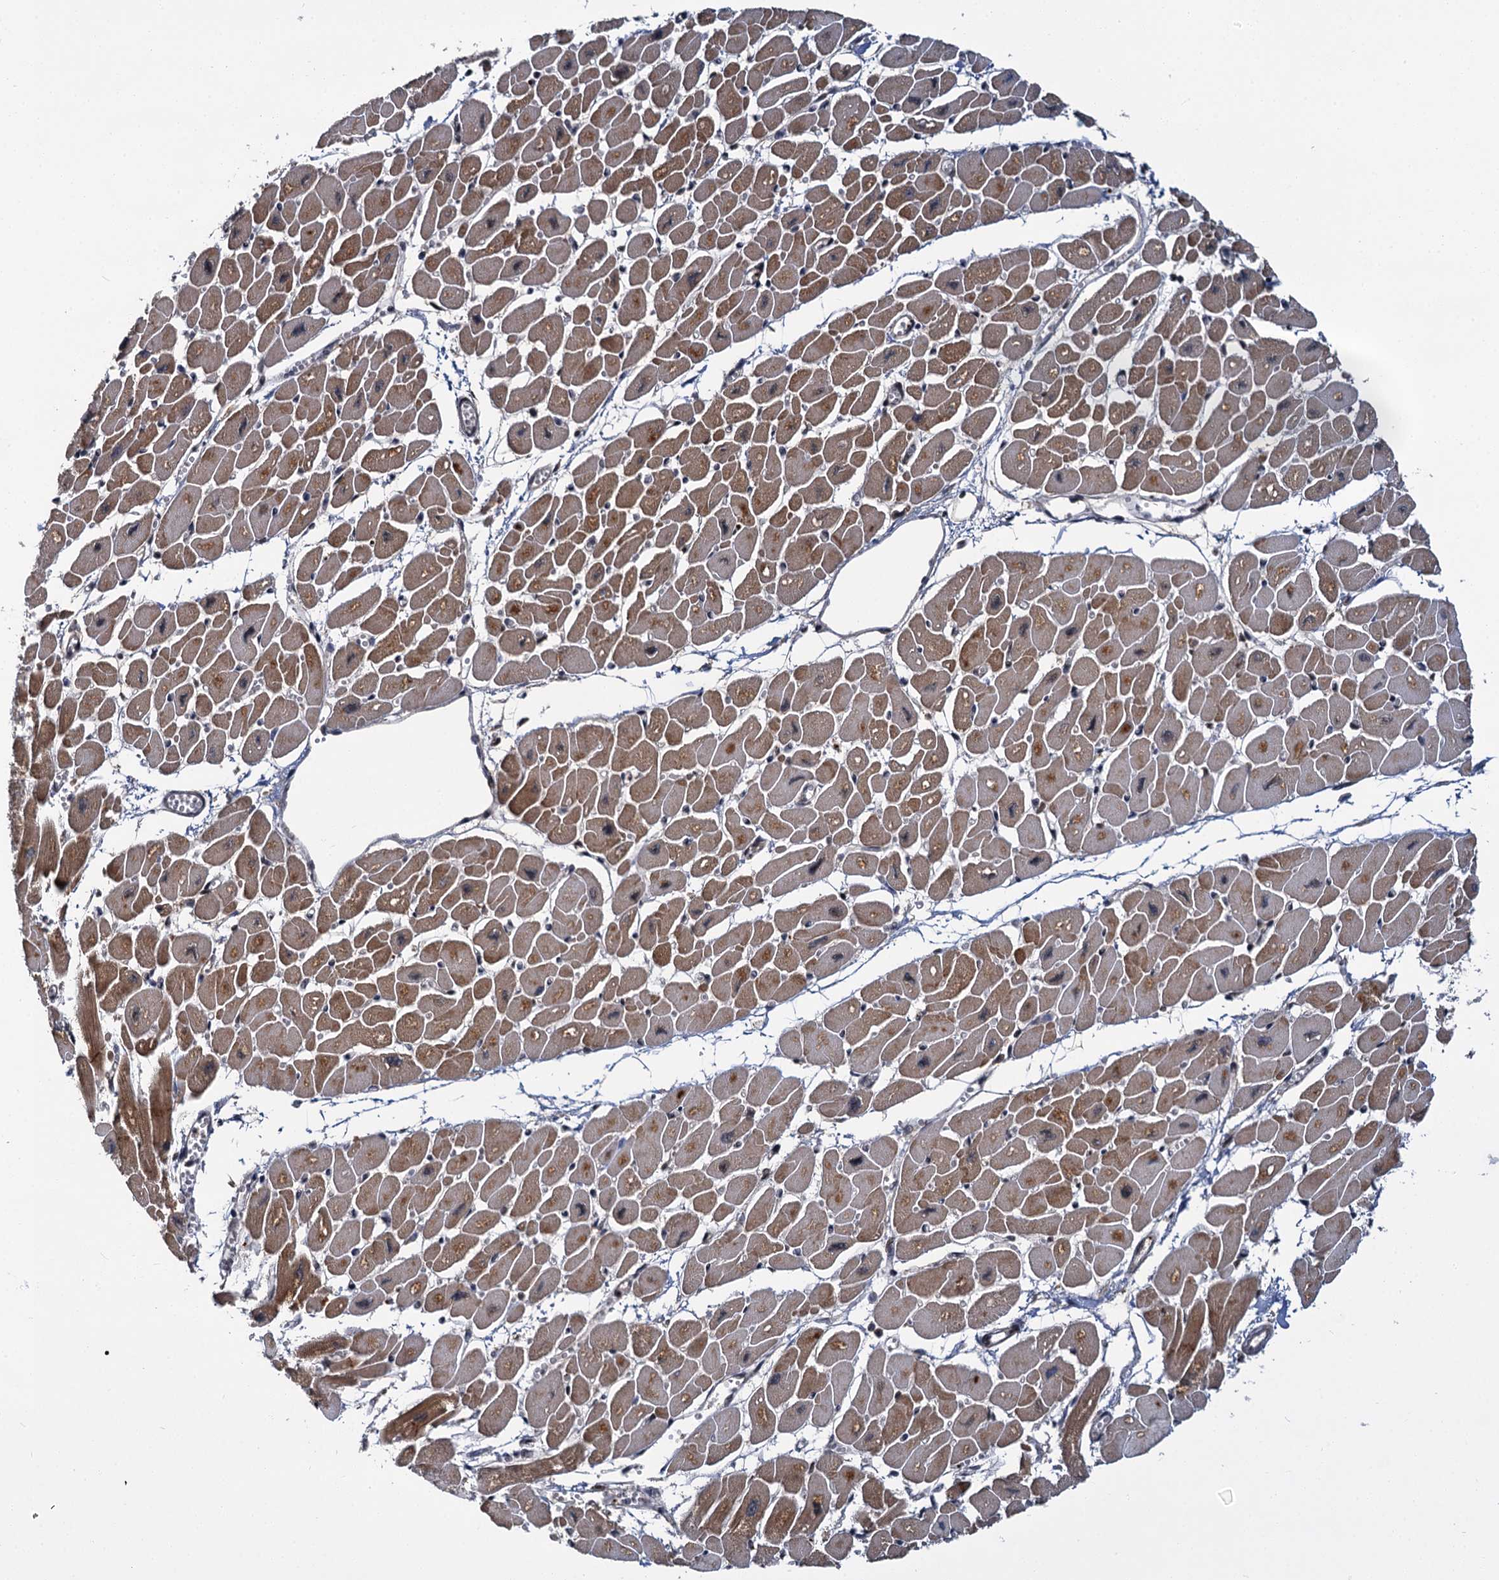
{"staining": {"intensity": "strong", "quantity": "25%-75%", "location": "cytoplasmic/membranous"}, "tissue": "heart muscle", "cell_type": "Cardiomyocytes", "image_type": "normal", "snomed": [{"axis": "morphology", "description": "Normal tissue, NOS"}, {"axis": "topography", "description": "Heart"}], "caption": "Protein staining exhibits strong cytoplasmic/membranous positivity in approximately 25%-75% of cardiomyocytes in normal heart muscle. Nuclei are stained in blue.", "gene": "MBD6", "patient": {"sex": "female", "age": 54}}